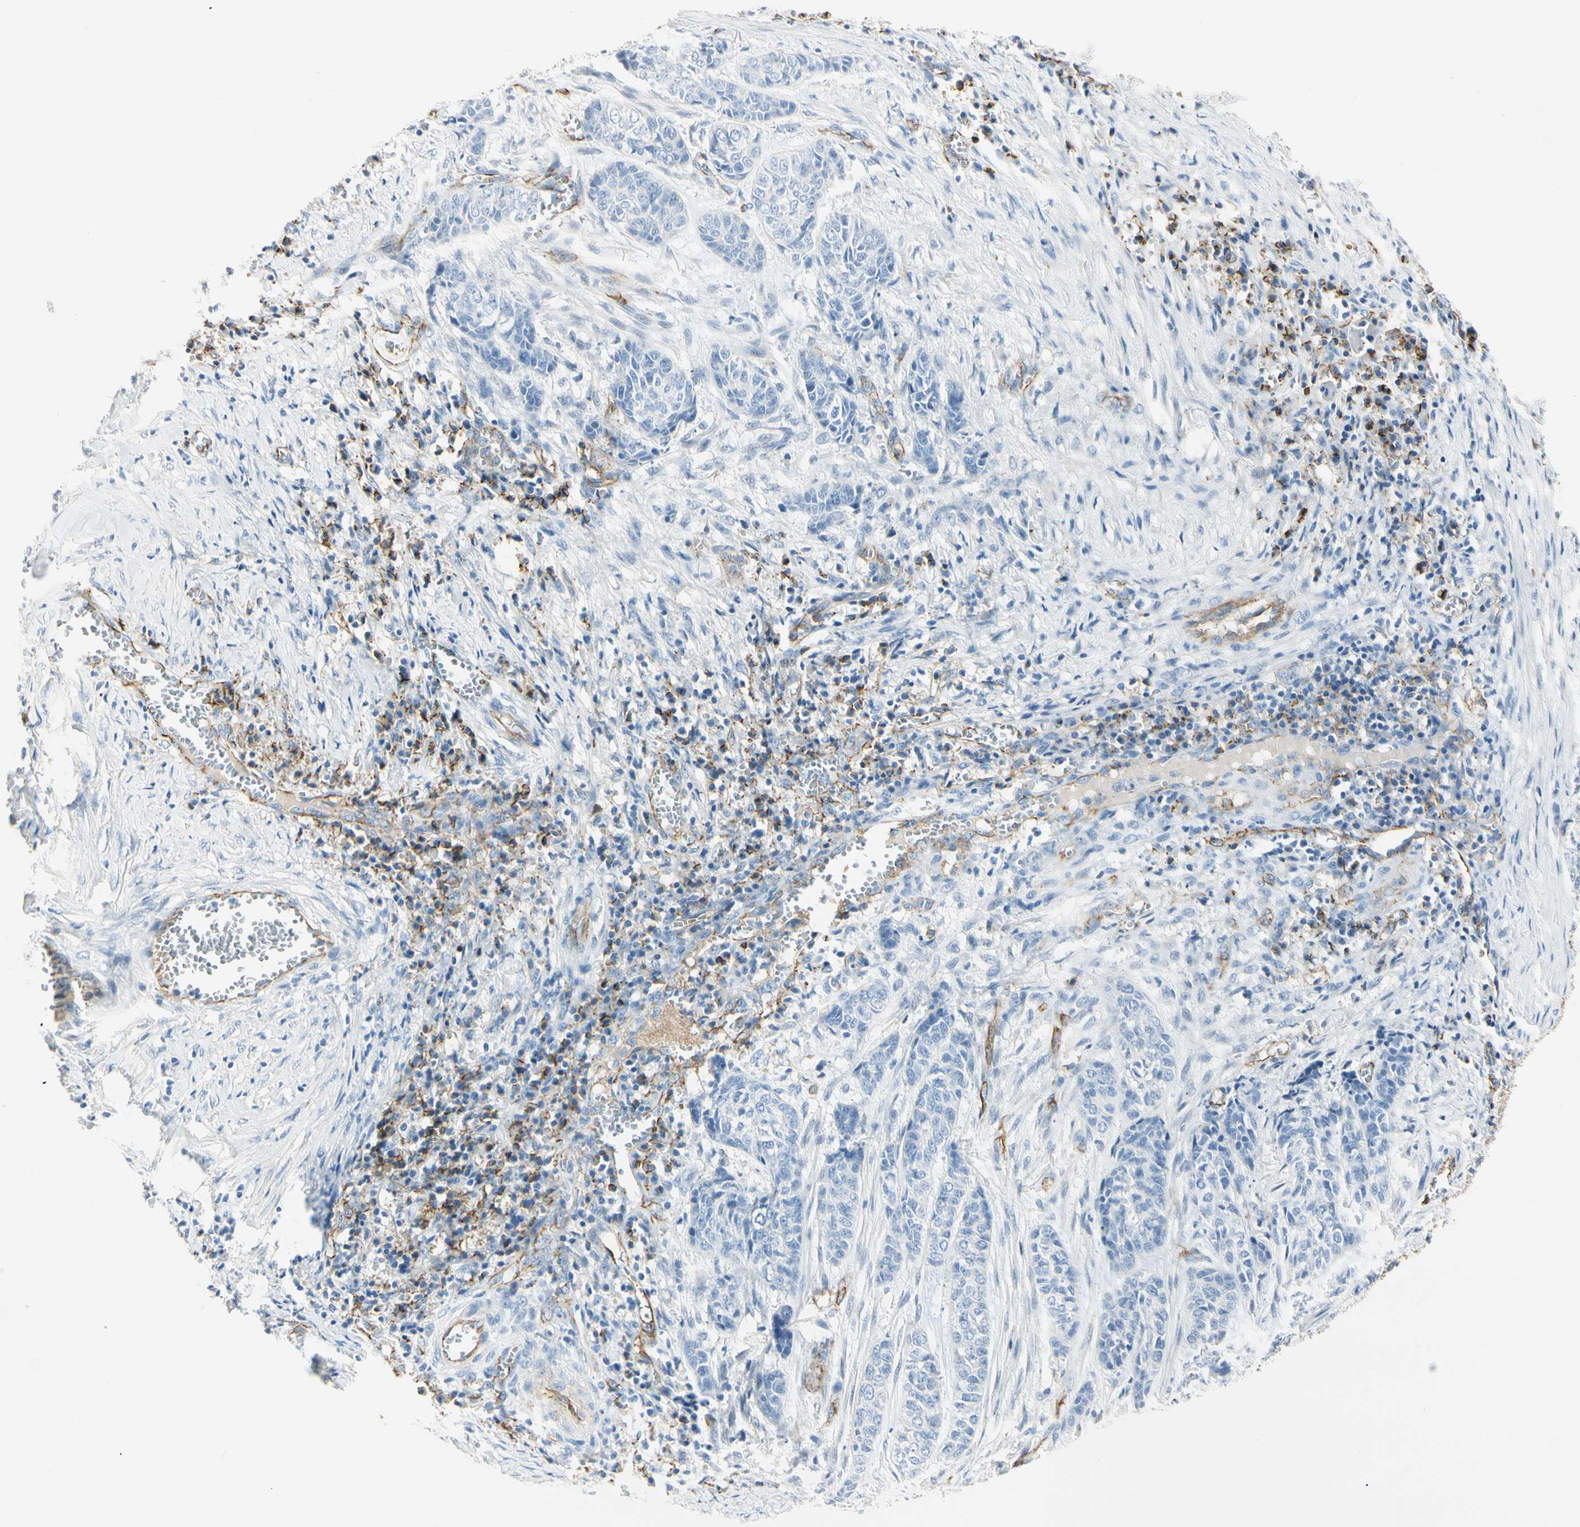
{"staining": {"intensity": "negative", "quantity": "none", "location": "none"}, "tissue": "skin cancer", "cell_type": "Tumor cells", "image_type": "cancer", "snomed": [{"axis": "morphology", "description": "Basal cell carcinoma"}, {"axis": "topography", "description": "Skin"}], "caption": "Immunohistochemical staining of human basal cell carcinoma (skin) shows no significant expression in tumor cells.", "gene": "VPS9D1", "patient": {"sex": "female", "age": 64}}